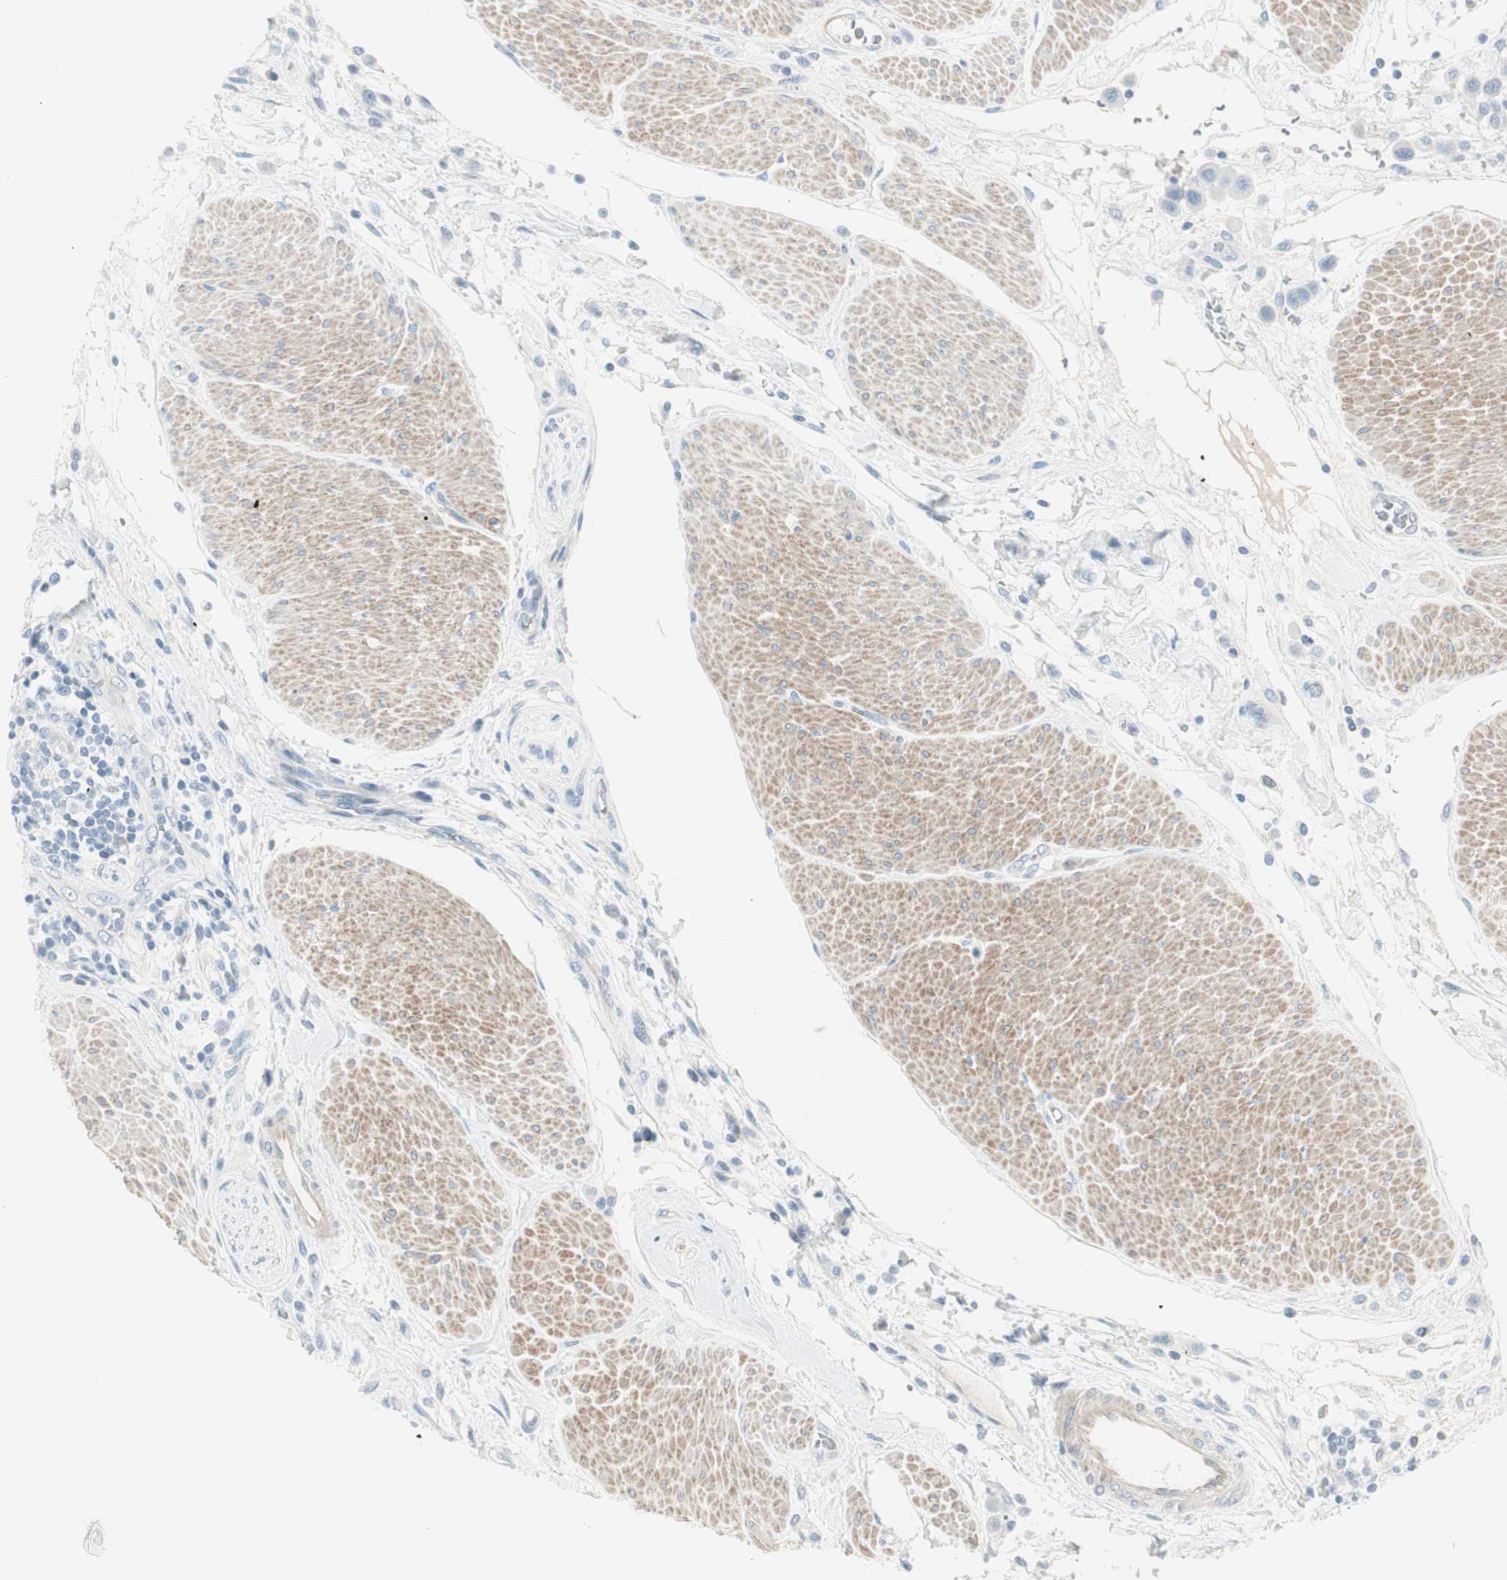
{"staining": {"intensity": "negative", "quantity": "none", "location": "none"}, "tissue": "urothelial cancer", "cell_type": "Tumor cells", "image_type": "cancer", "snomed": [{"axis": "morphology", "description": "Urothelial carcinoma, High grade"}, {"axis": "topography", "description": "Urinary bladder"}], "caption": "Immunohistochemistry (IHC) image of human urothelial cancer stained for a protein (brown), which displays no staining in tumor cells.", "gene": "CDHR5", "patient": {"sex": "male", "age": 50}}